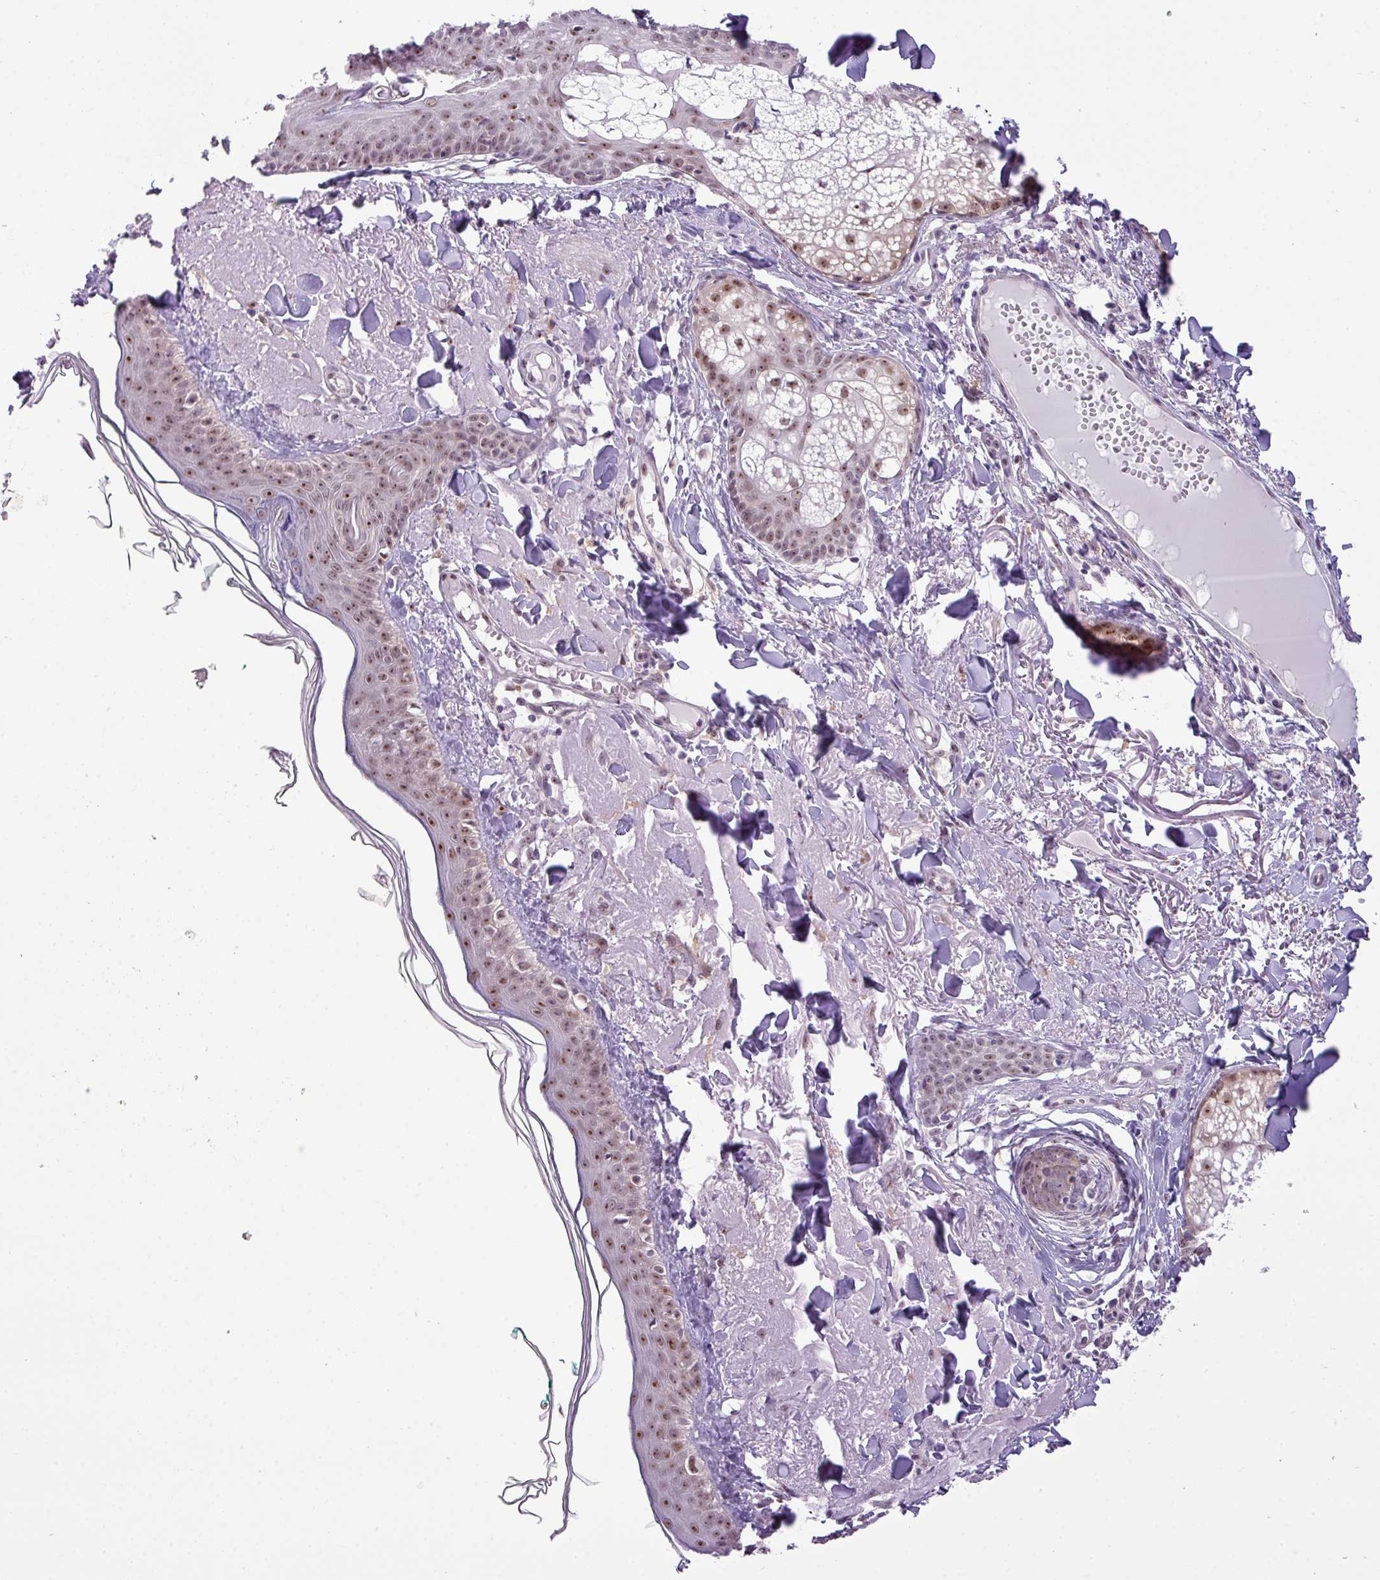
{"staining": {"intensity": "negative", "quantity": "none", "location": "none"}, "tissue": "skin", "cell_type": "Fibroblasts", "image_type": "normal", "snomed": [{"axis": "morphology", "description": "Normal tissue, NOS"}, {"axis": "morphology", "description": "Malignant melanoma, NOS"}, {"axis": "topography", "description": "Skin"}], "caption": "Immunohistochemistry (IHC) of unremarkable skin reveals no positivity in fibroblasts.", "gene": "MAK16", "patient": {"sex": "male", "age": 80}}